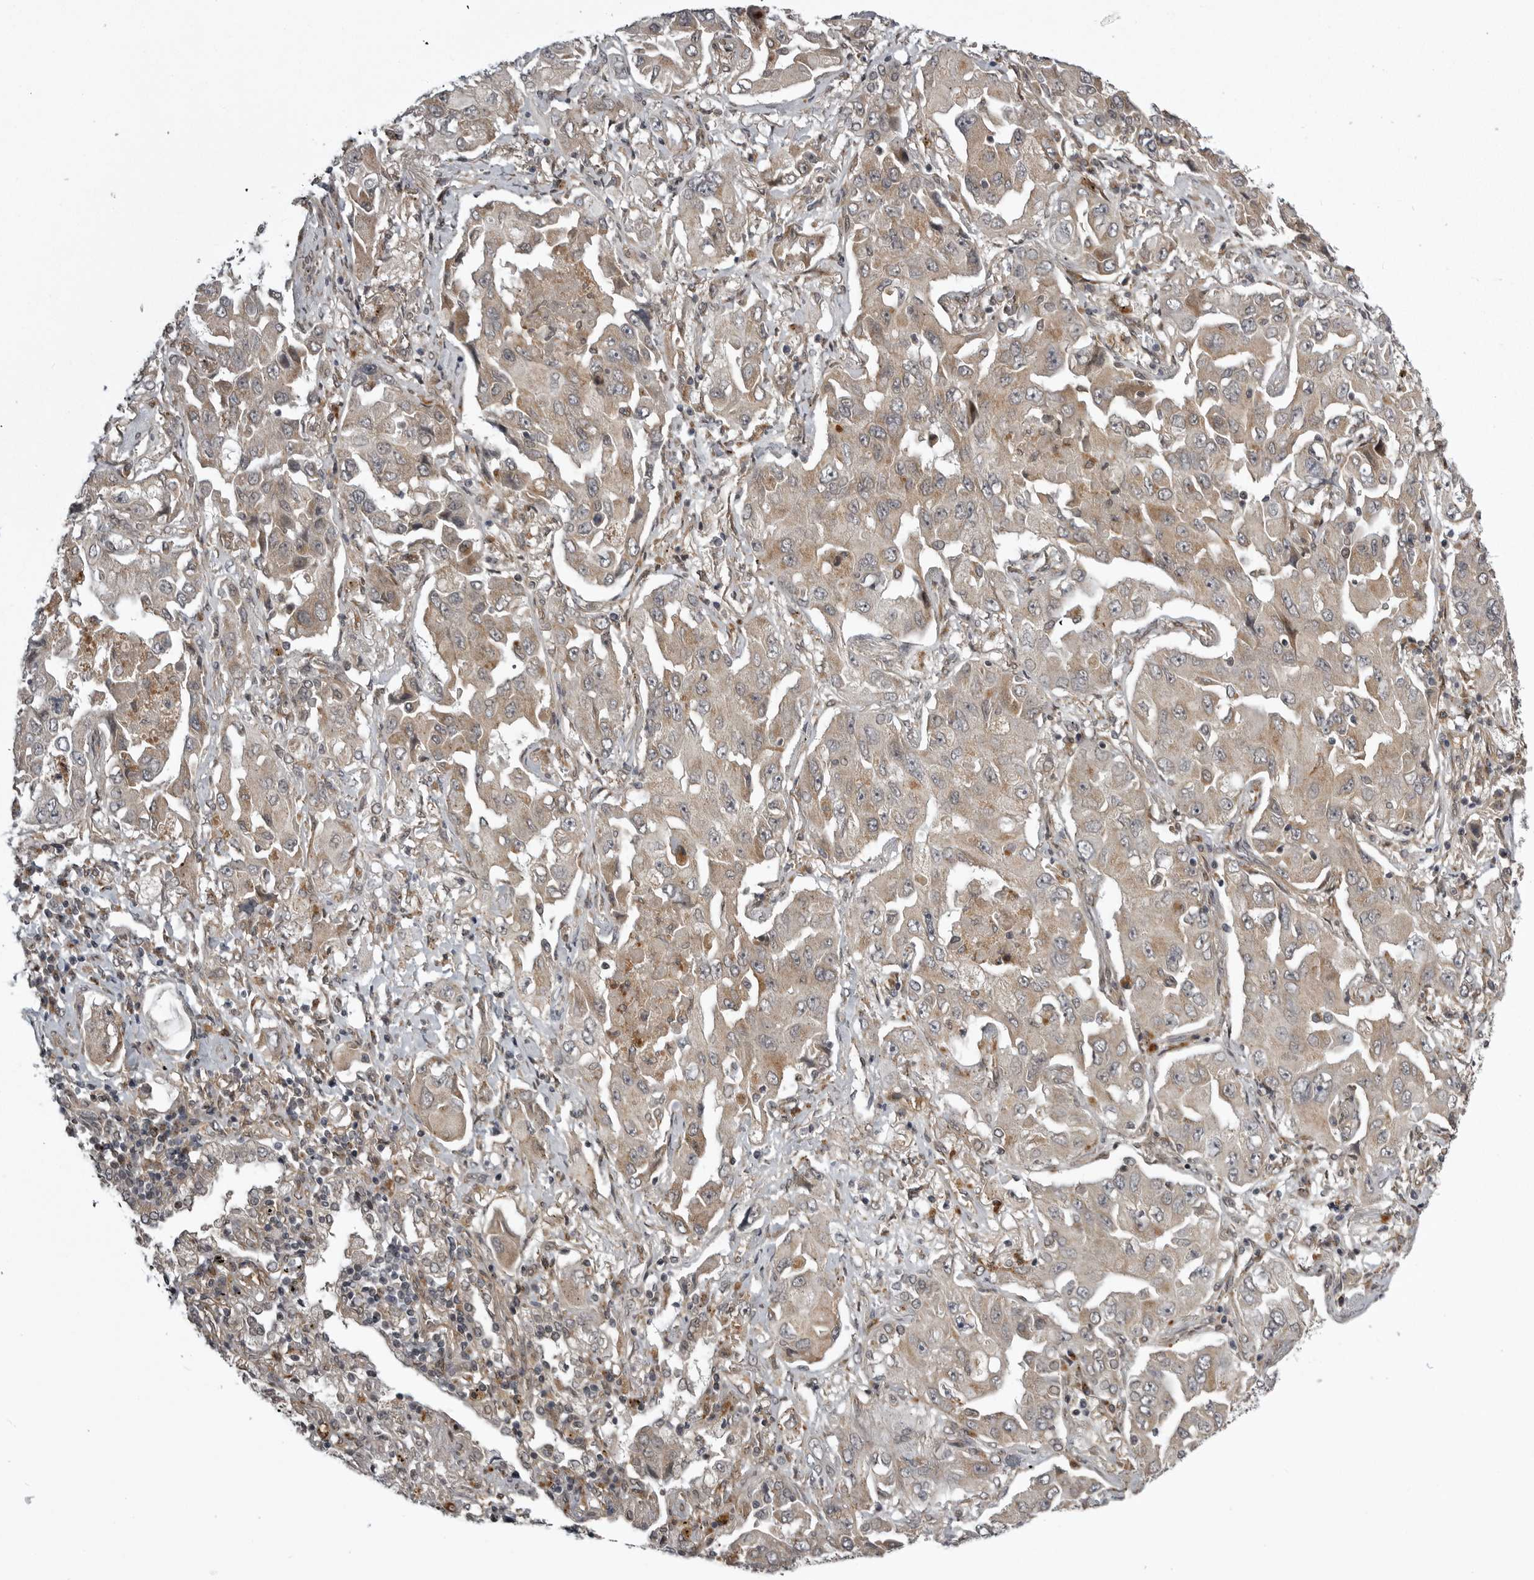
{"staining": {"intensity": "weak", "quantity": ">75%", "location": "cytoplasmic/membranous"}, "tissue": "lung cancer", "cell_type": "Tumor cells", "image_type": "cancer", "snomed": [{"axis": "morphology", "description": "Adenocarcinoma, NOS"}, {"axis": "topography", "description": "Lung"}], "caption": "IHC (DAB (3,3'-diaminobenzidine)) staining of lung cancer (adenocarcinoma) displays weak cytoplasmic/membranous protein expression in approximately >75% of tumor cells.", "gene": "SNX16", "patient": {"sex": "female", "age": 65}}